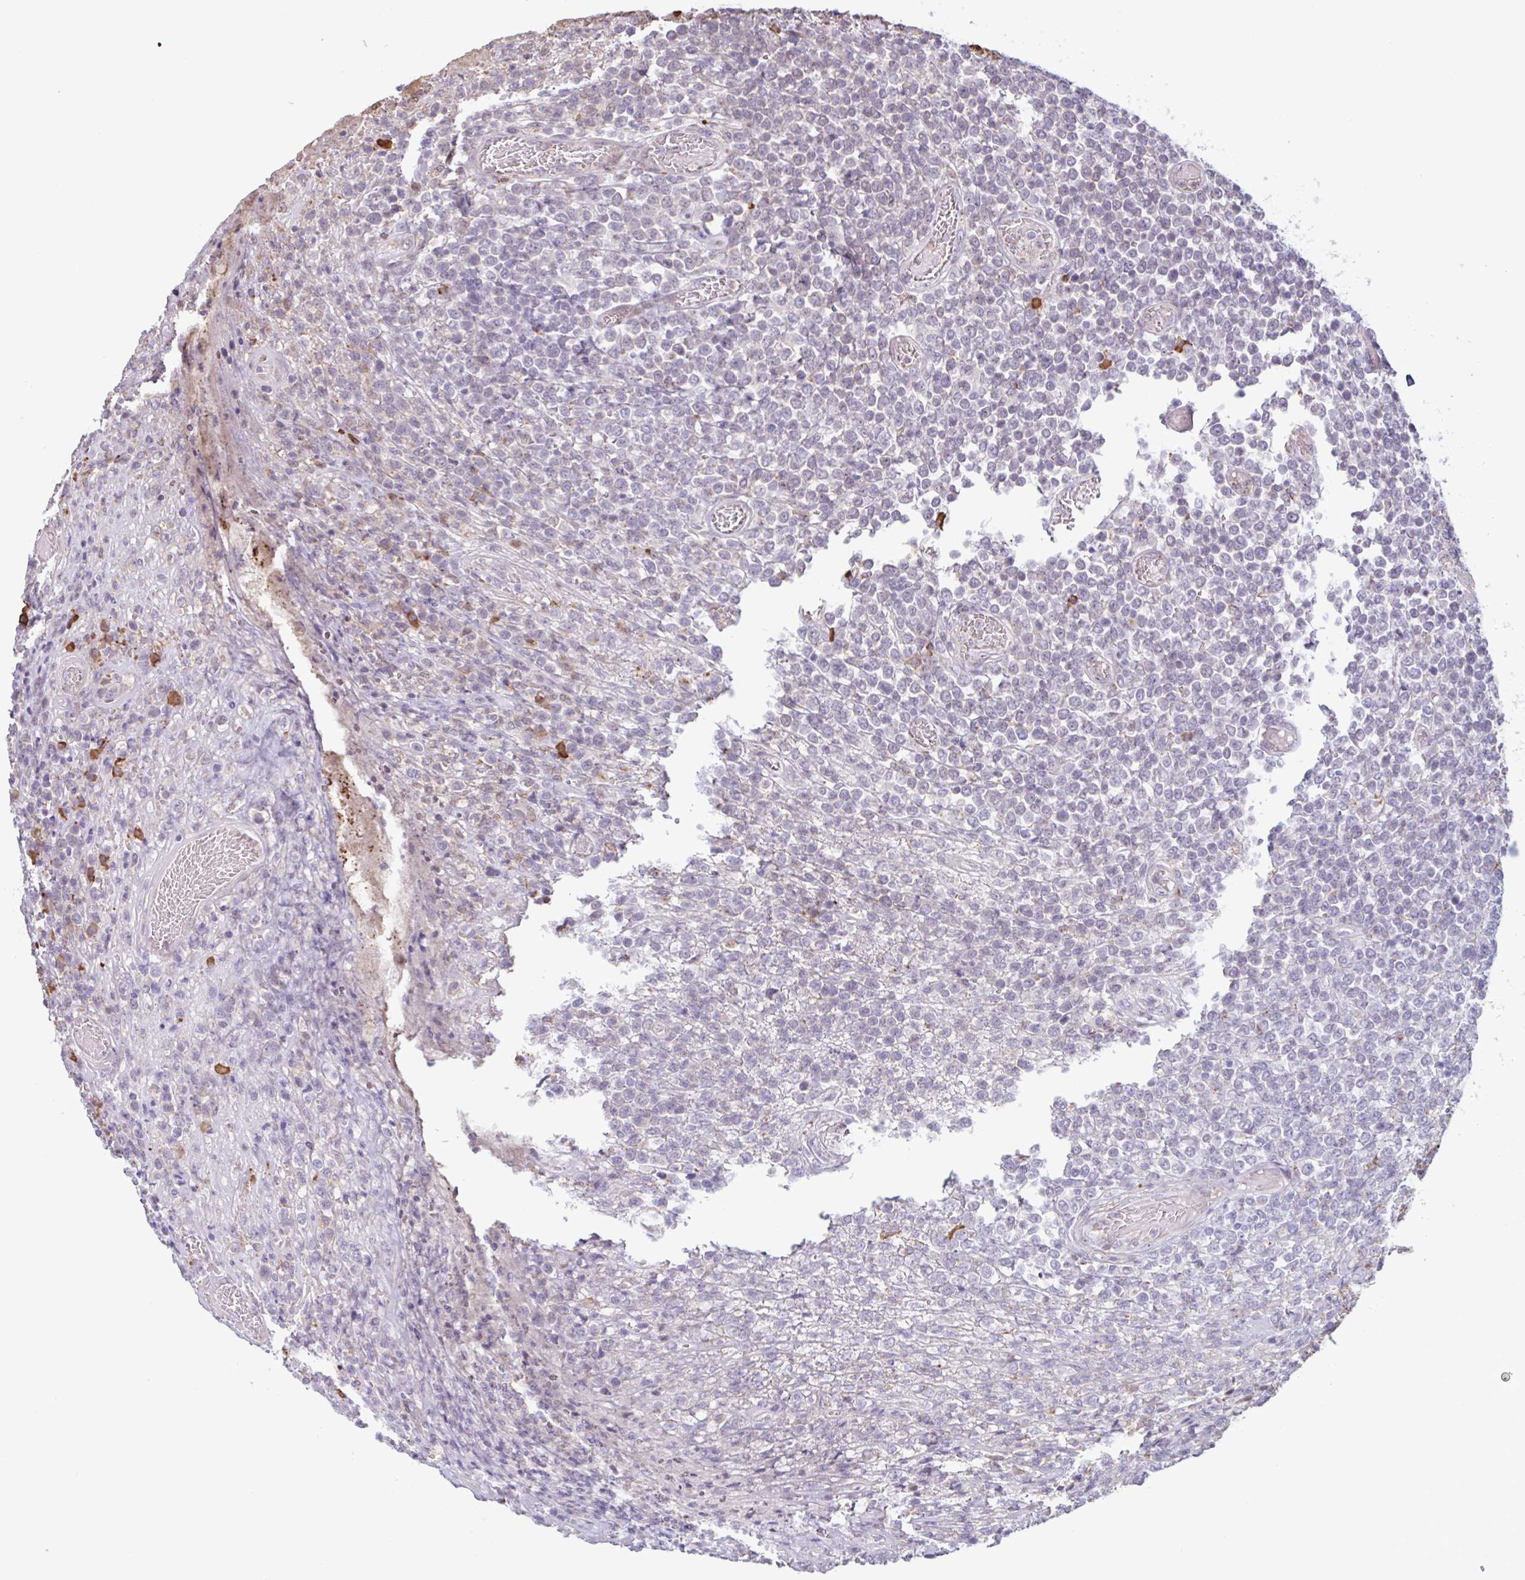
{"staining": {"intensity": "negative", "quantity": "none", "location": "none"}, "tissue": "lymphoma", "cell_type": "Tumor cells", "image_type": "cancer", "snomed": [{"axis": "morphology", "description": "Malignant lymphoma, non-Hodgkin's type, High grade"}, {"axis": "topography", "description": "Soft tissue"}], "caption": "IHC histopathology image of neoplastic tissue: human malignant lymphoma, non-Hodgkin's type (high-grade) stained with DAB reveals no significant protein staining in tumor cells. Nuclei are stained in blue.", "gene": "TAF1D", "patient": {"sex": "female", "age": 56}}